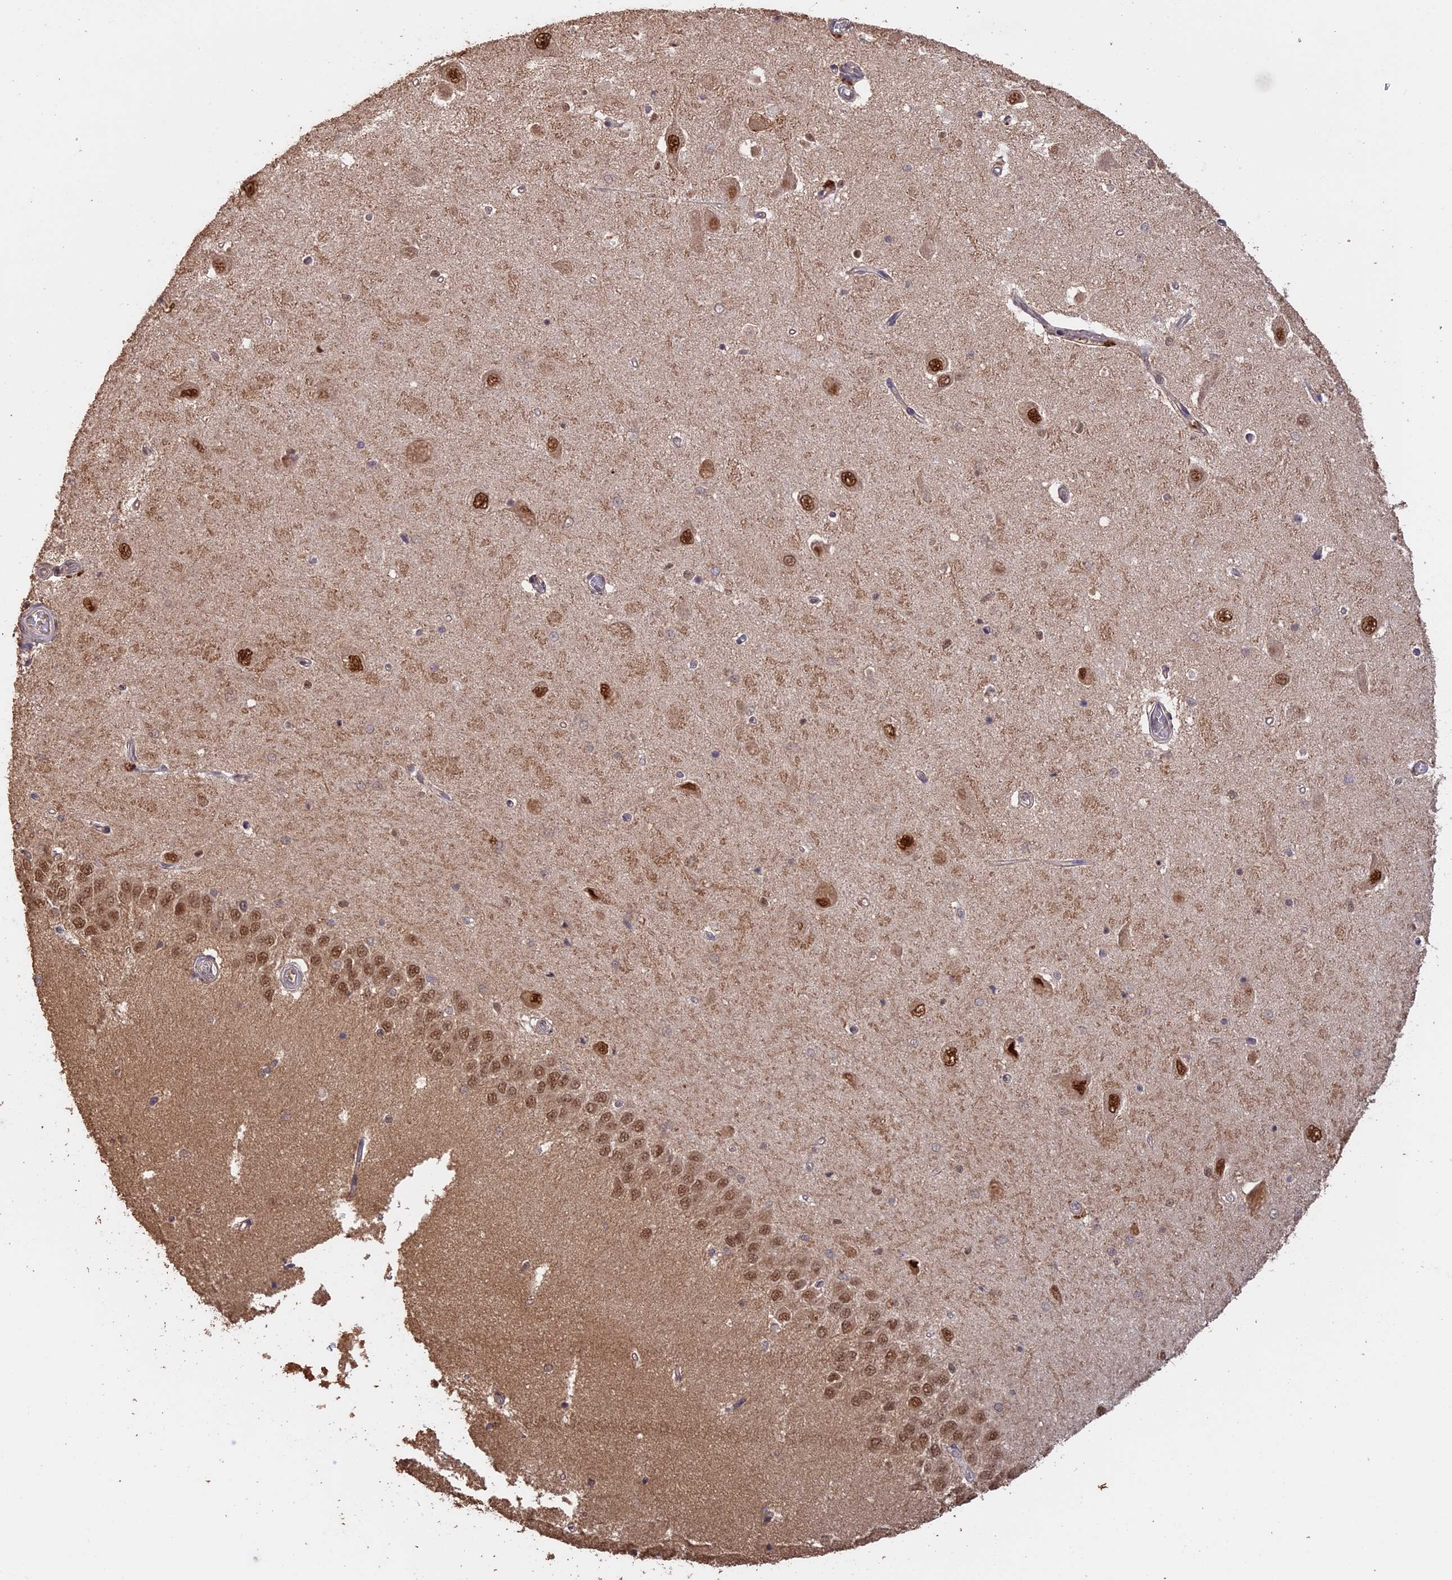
{"staining": {"intensity": "moderate", "quantity": "<25%", "location": "cytoplasmic/membranous,nuclear"}, "tissue": "hippocampus", "cell_type": "Glial cells", "image_type": "normal", "snomed": [{"axis": "morphology", "description": "Normal tissue, NOS"}, {"axis": "topography", "description": "Hippocampus"}], "caption": "The immunohistochemical stain labels moderate cytoplasmic/membranous,nuclear positivity in glial cells of benign hippocampus. (brown staining indicates protein expression, while blue staining denotes nuclei).", "gene": "PSMC6", "patient": {"sex": "male", "age": 45}}